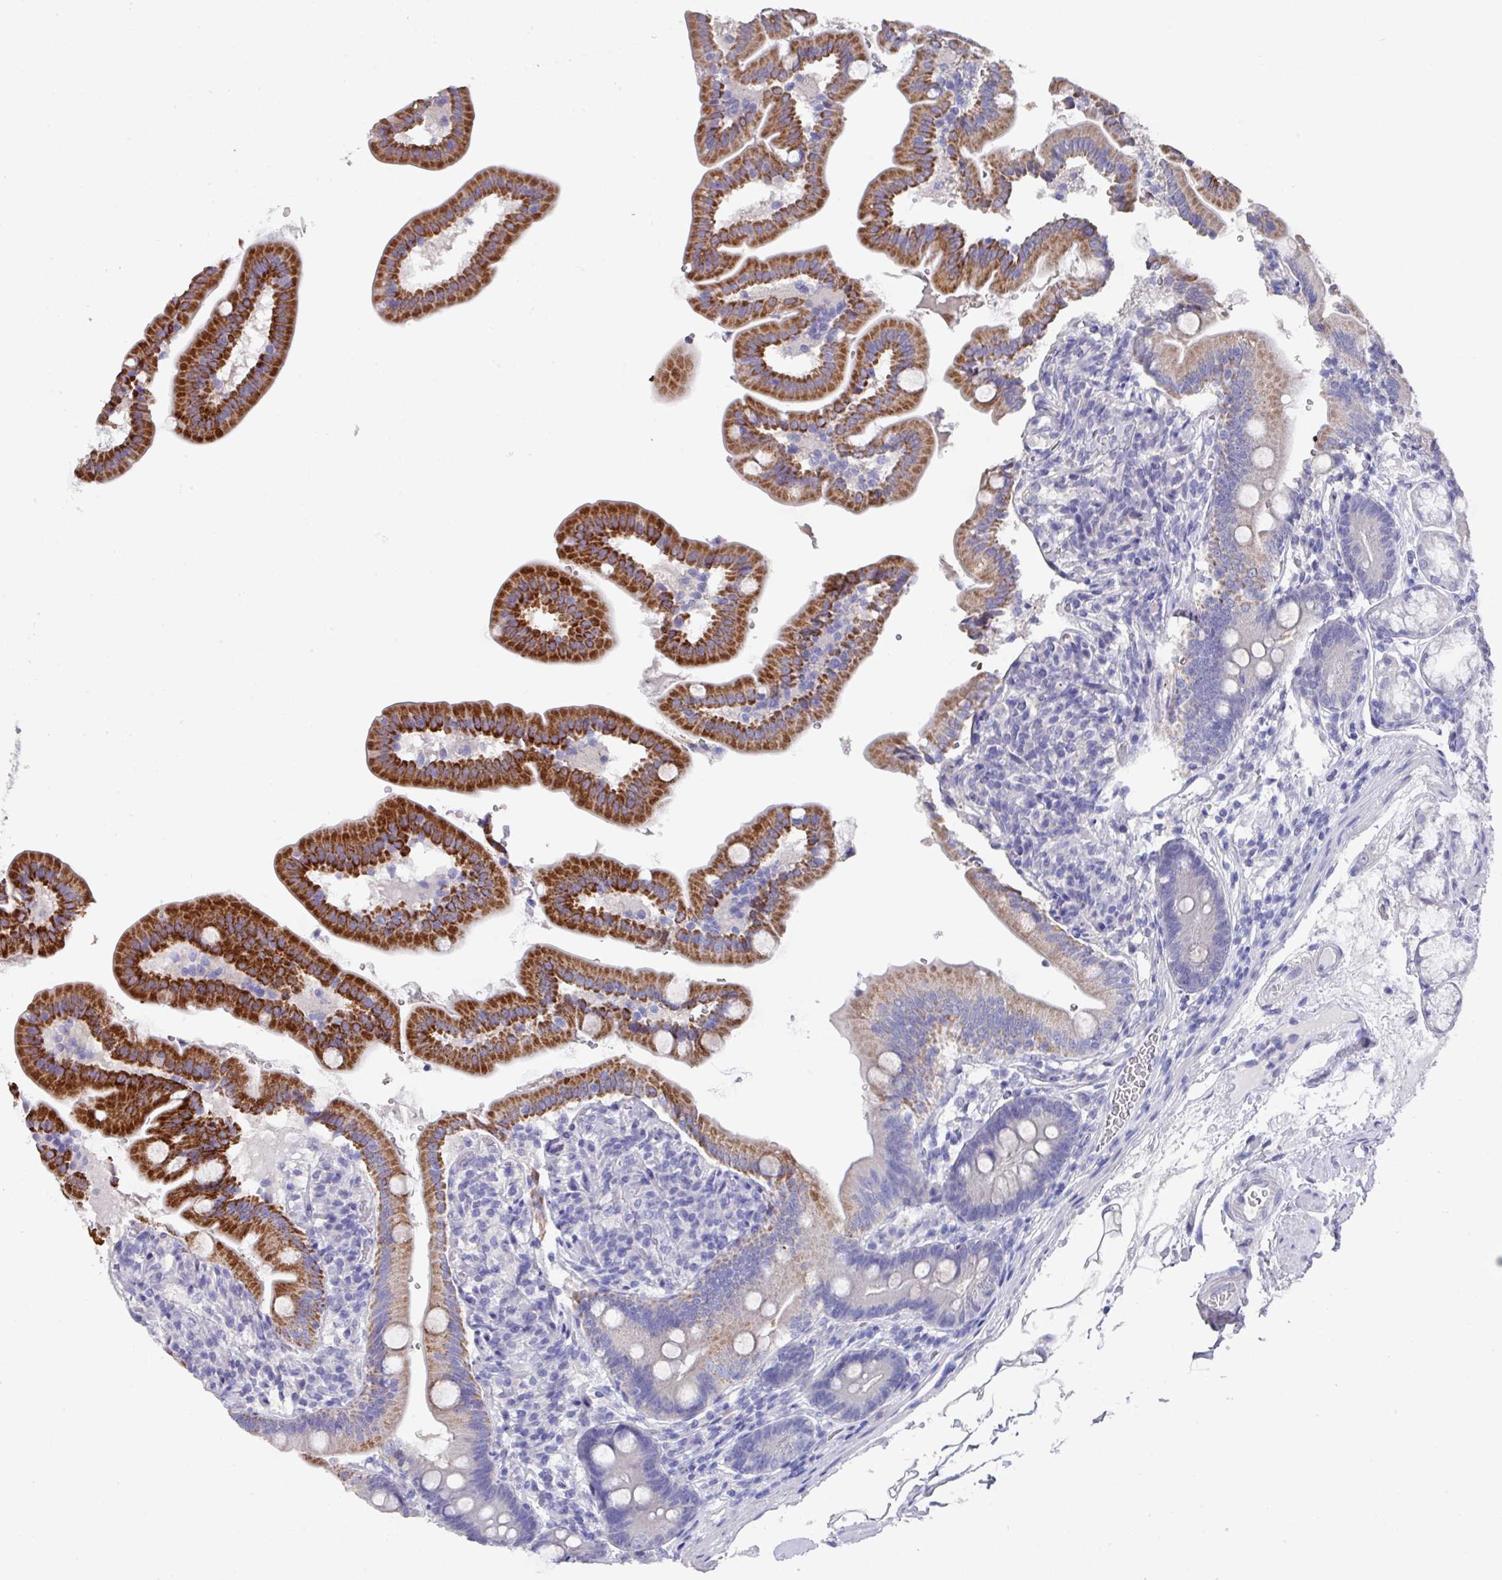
{"staining": {"intensity": "strong", "quantity": "25%-75%", "location": "cytoplasmic/membranous"}, "tissue": "duodenum", "cell_type": "Glandular cells", "image_type": "normal", "snomed": [{"axis": "morphology", "description": "Normal tissue, NOS"}, {"axis": "topography", "description": "Duodenum"}], "caption": "Immunohistochemistry (IHC) of benign duodenum demonstrates high levels of strong cytoplasmic/membranous positivity in about 25%-75% of glandular cells.", "gene": "DAZ1", "patient": {"sex": "female", "age": 67}}